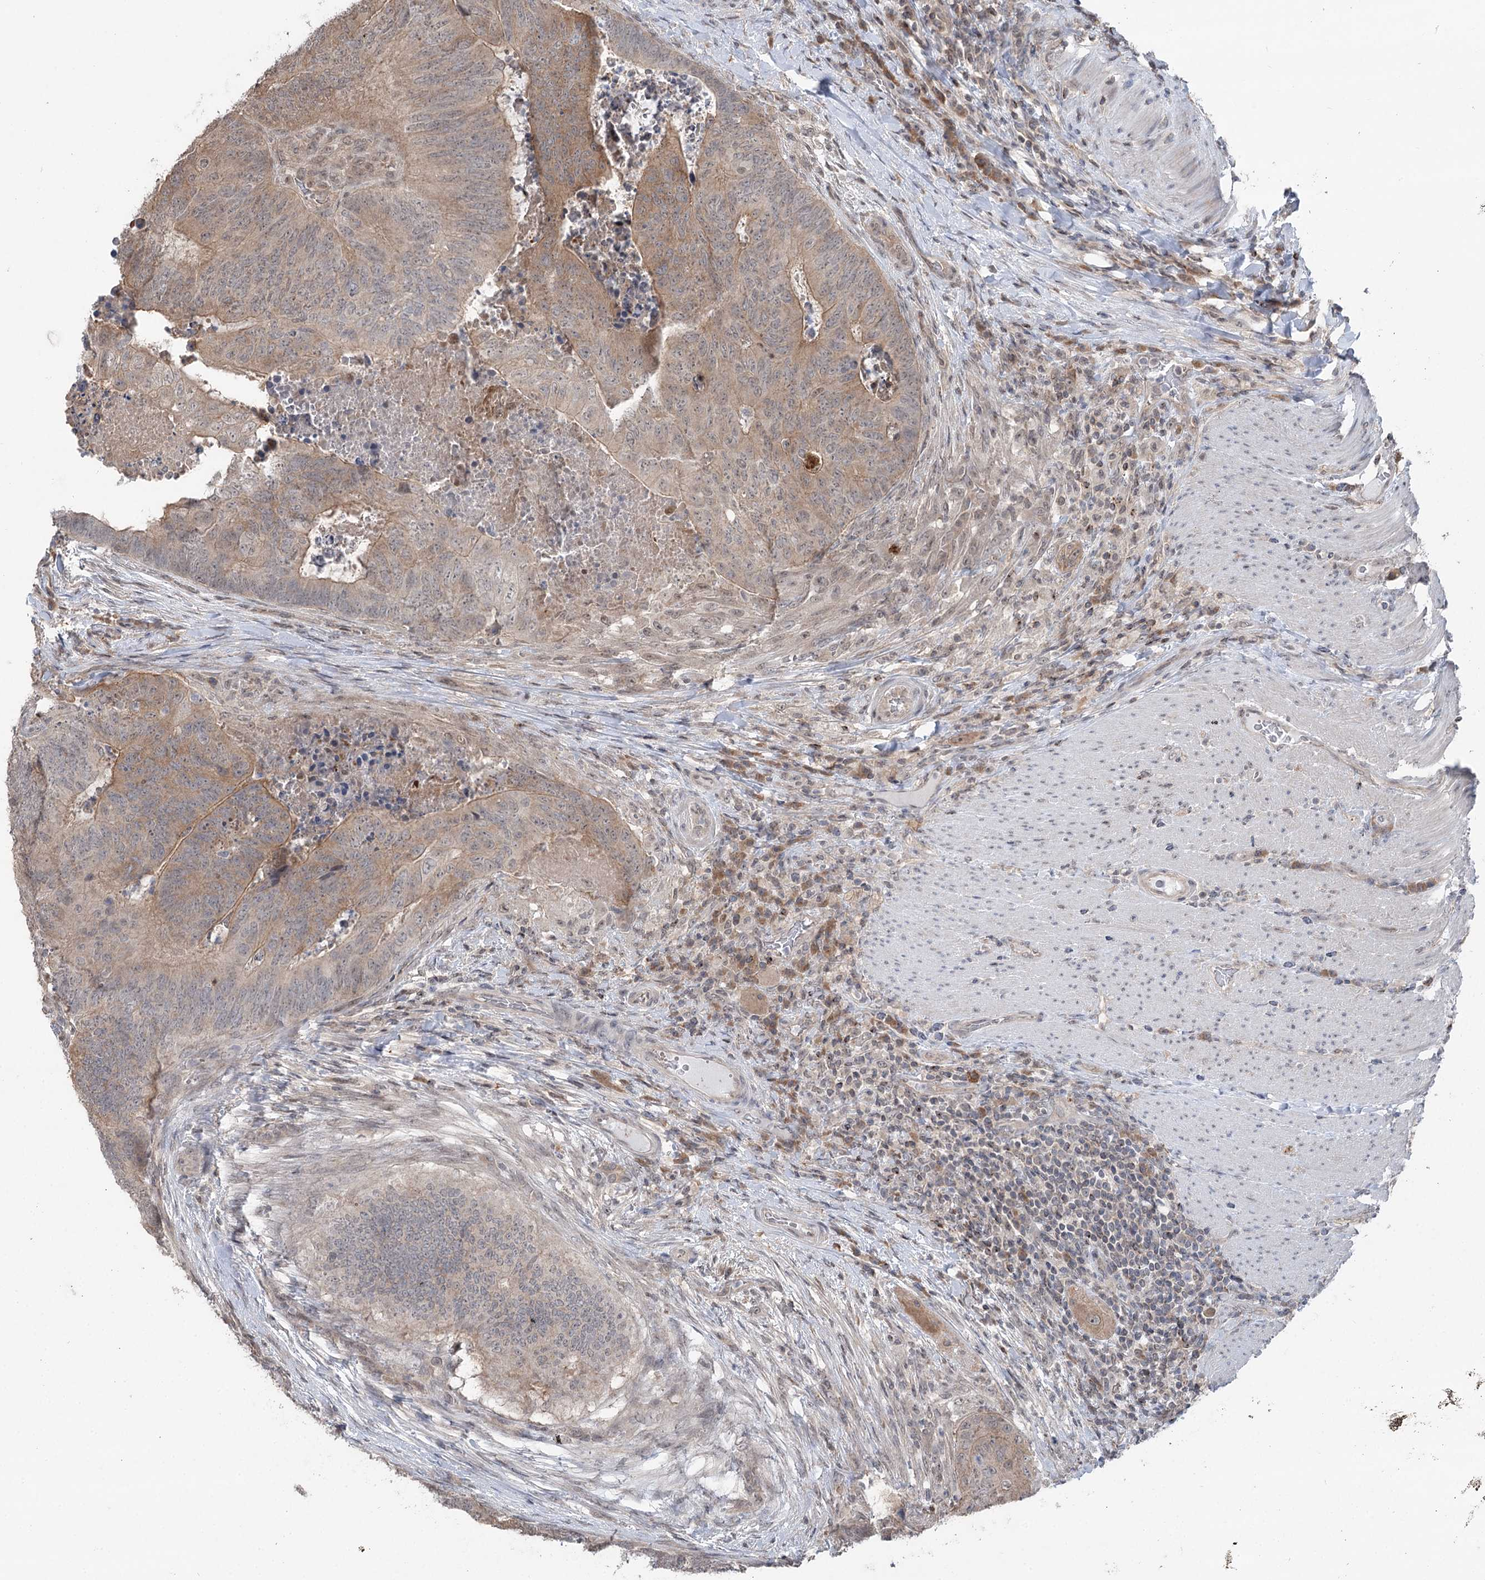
{"staining": {"intensity": "moderate", "quantity": ">75%", "location": "cytoplasmic/membranous"}, "tissue": "colorectal cancer", "cell_type": "Tumor cells", "image_type": "cancer", "snomed": [{"axis": "morphology", "description": "Adenocarcinoma, NOS"}, {"axis": "topography", "description": "Colon"}], "caption": "Human colorectal cancer (adenocarcinoma) stained for a protein (brown) exhibits moderate cytoplasmic/membranous positive expression in about >75% of tumor cells.", "gene": "CCSER2", "patient": {"sex": "female", "age": 67}}